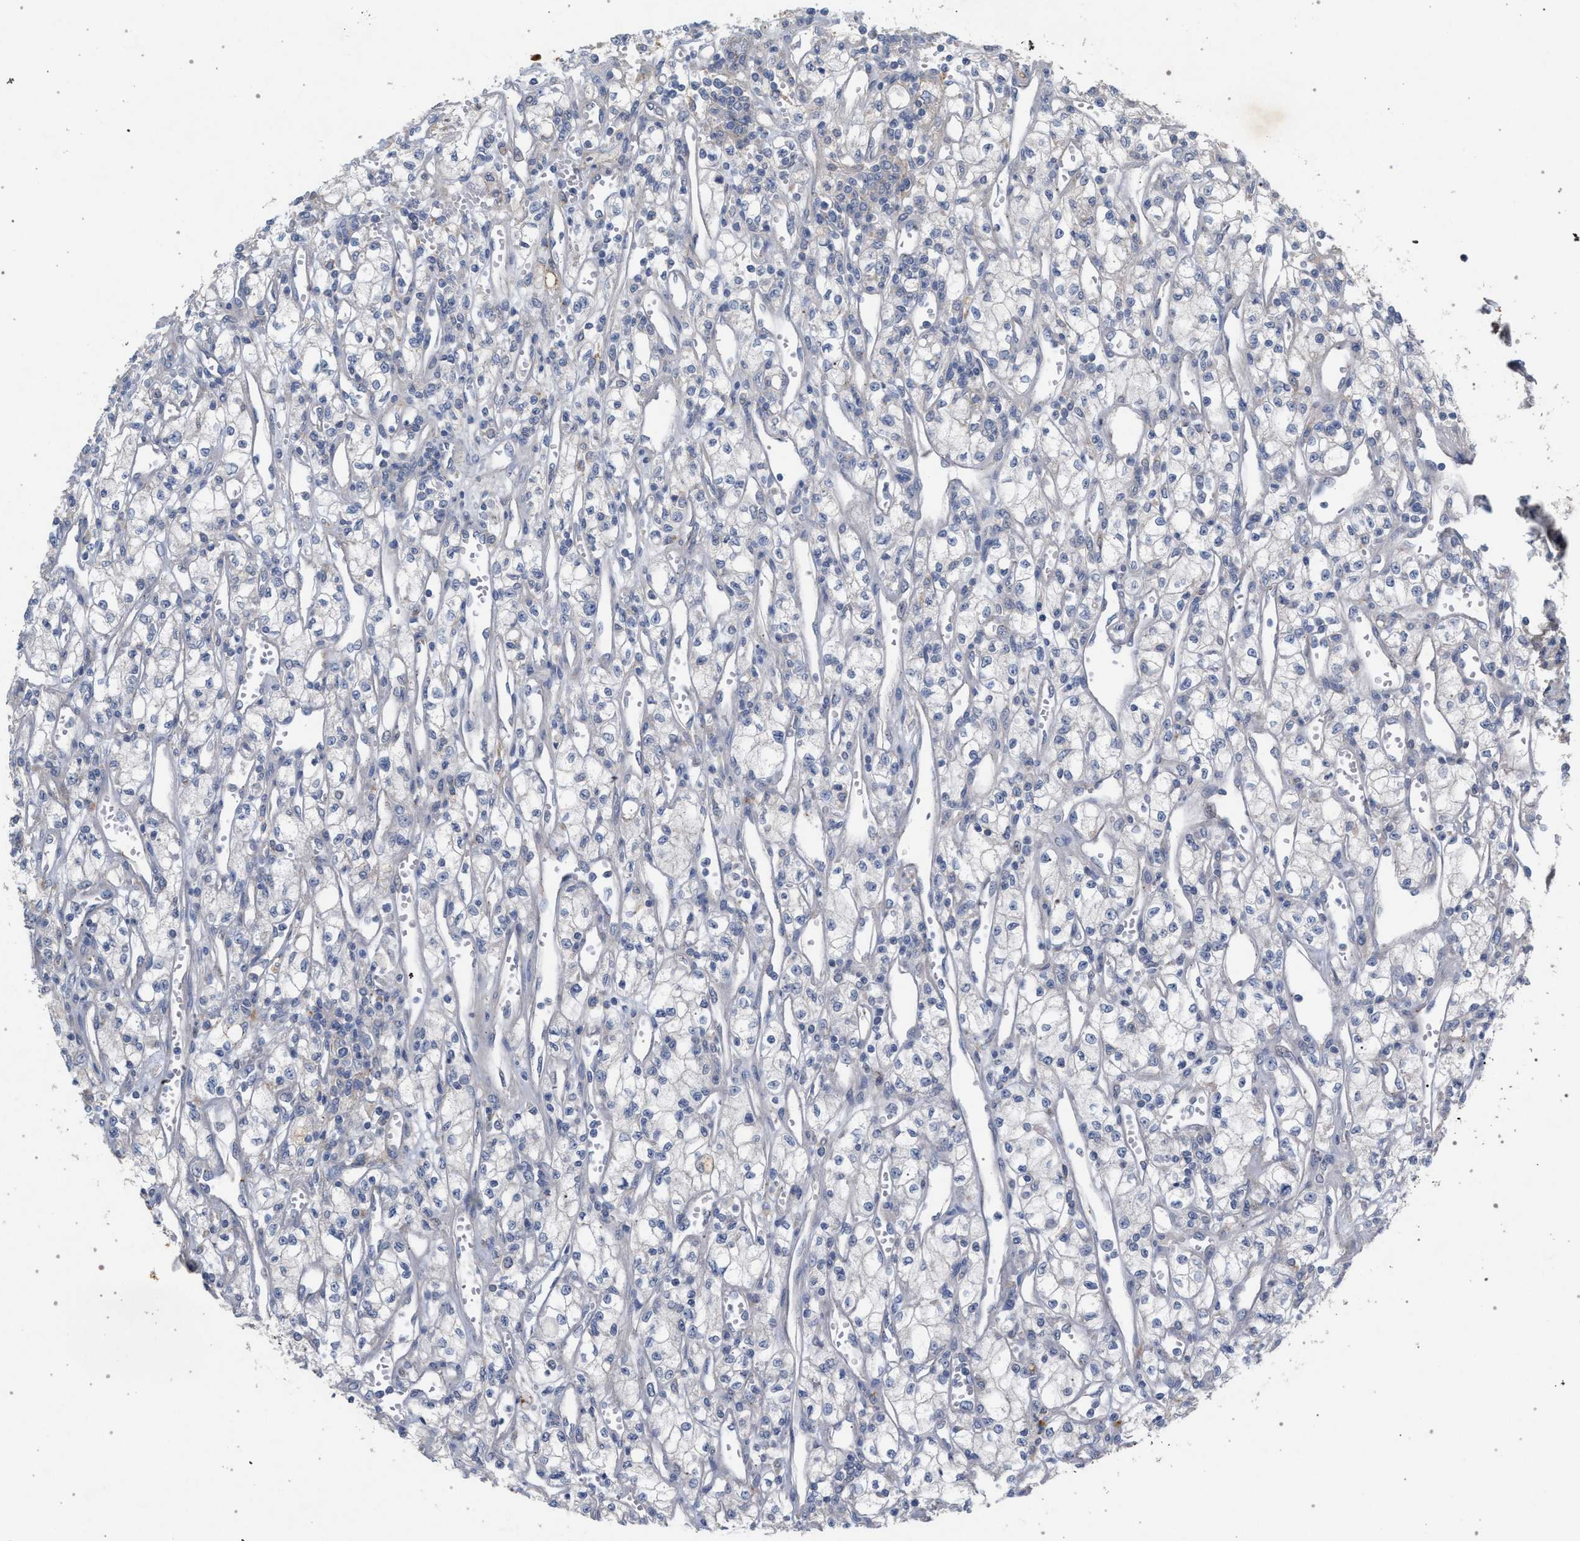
{"staining": {"intensity": "negative", "quantity": "none", "location": "none"}, "tissue": "renal cancer", "cell_type": "Tumor cells", "image_type": "cancer", "snomed": [{"axis": "morphology", "description": "Adenocarcinoma, NOS"}, {"axis": "topography", "description": "Kidney"}], "caption": "Human renal adenocarcinoma stained for a protein using immunohistochemistry exhibits no expression in tumor cells.", "gene": "MAMDC2", "patient": {"sex": "male", "age": 59}}